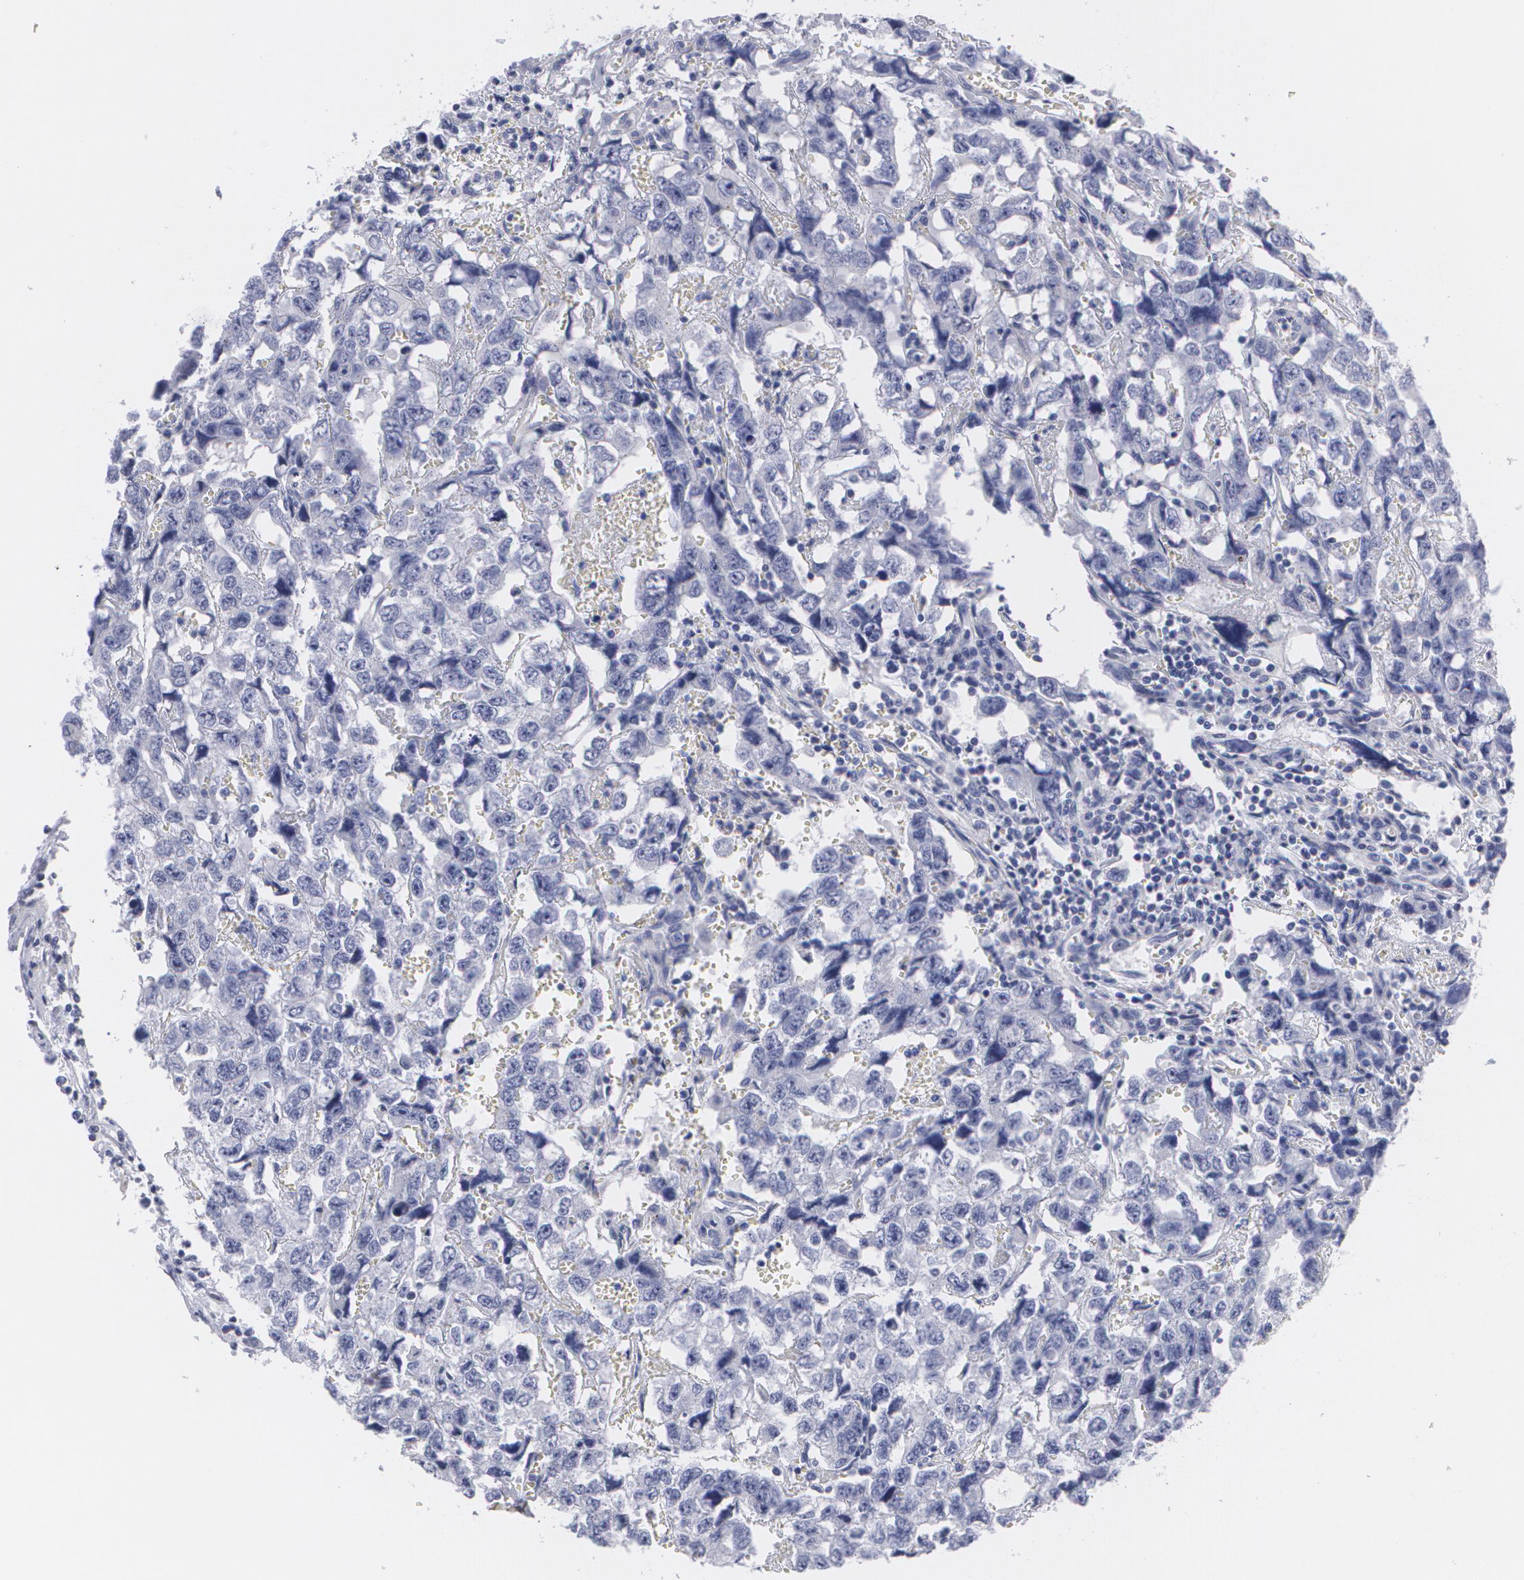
{"staining": {"intensity": "negative", "quantity": "none", "location": "none"}, "tissue": "testis cancer", "cell_type": "Tumor cells", "image_type": "cancer", "snomed": [{"axis": "morphology", "description": "Carcinoma, Embryonal, NOS"}, {"axis": "topography", "description": "Testis"}], "caption": "Immunohistochemistry histopathology image of neoplastic tissue: human testis cancer stained with DAB demonstrates no significant protein positivity in tumor cells.", "gene": "MBNL3", "patient": {"sex": "male", "age": 31}}